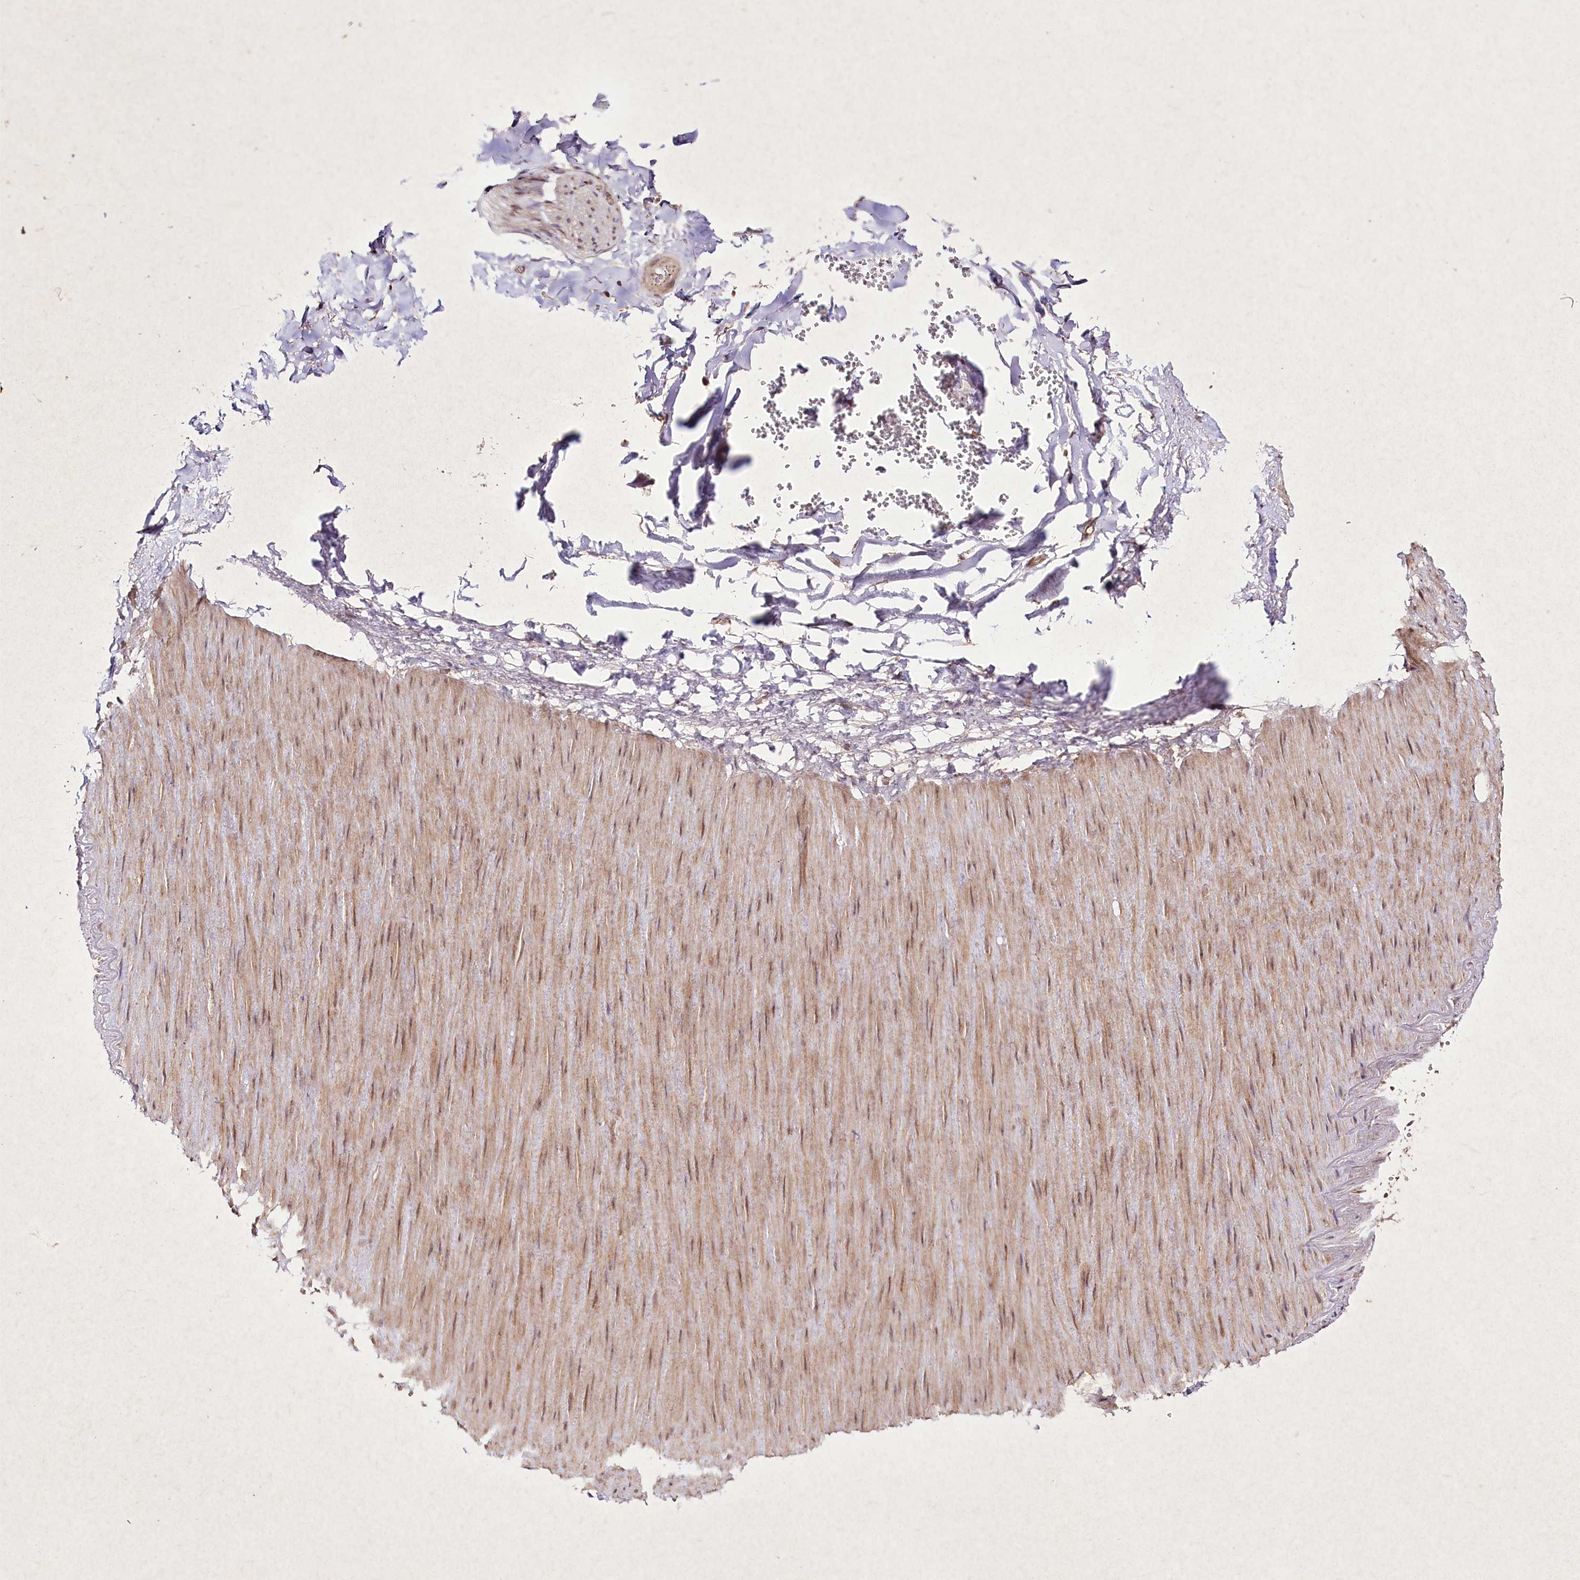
{"staining": {"intensity": "moderate", "quantity": ">75%", "location": "cytoplasmic/membranous"}, "tissue": "adipose tissue", "cell_type": "Adipocytes", "image_type": "normal", "snomed": [{"axis": "morphology", "description": "Normal tissue, NOS"}, {"axis": "topography", "description": "Gallbladder"}, {"axis": "topography", "description": "Peripheral nerve tissue"}], "caption": "Immunohistochemistry (IHC) of unremarkable adipose tissue demonstrates medium levels of moderate cytoplasmic/membranous staining in approximately >75% of adipocytes.", "gene": "DHX29", "patient": {"sex": "male", "age": 38}}